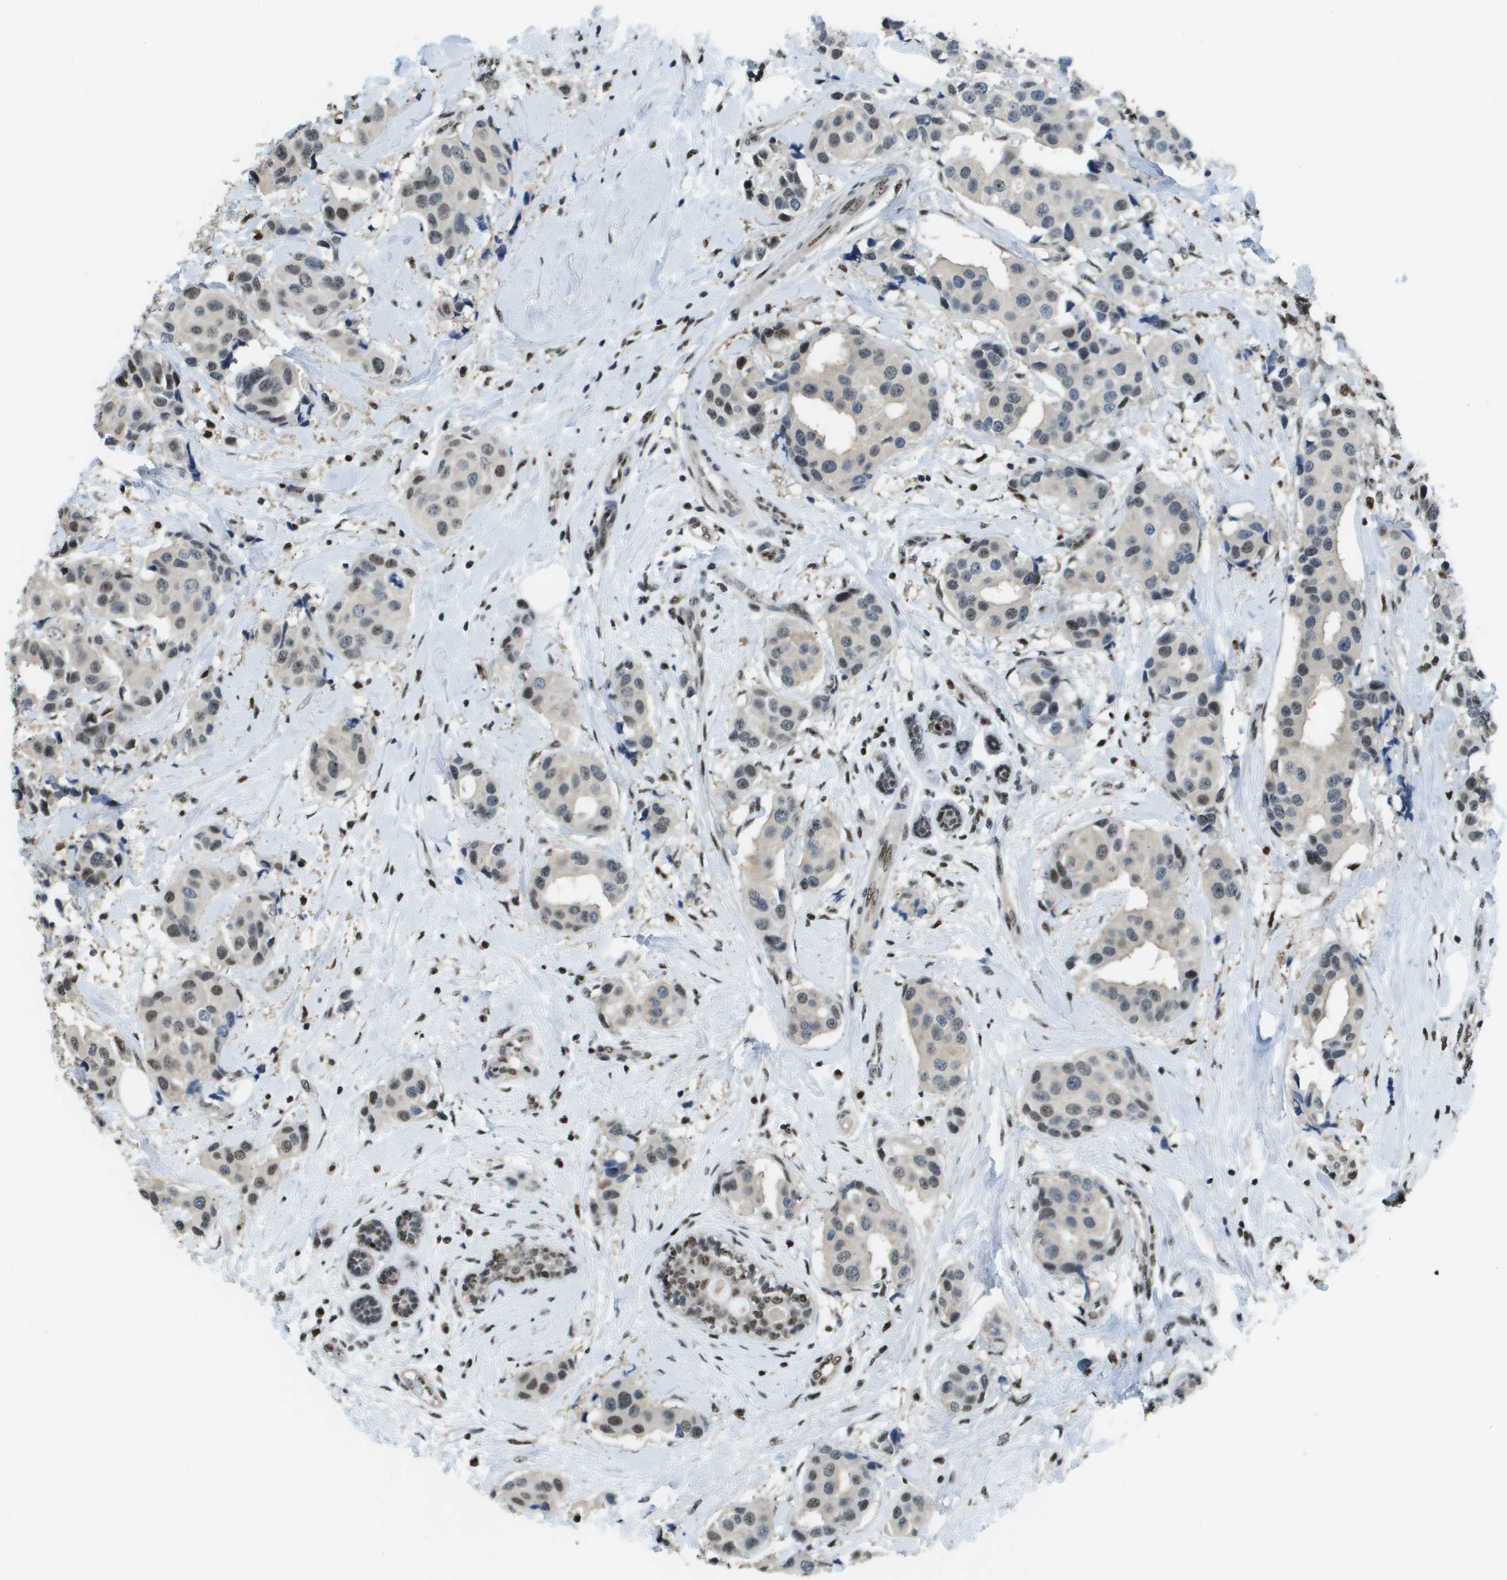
{"staining": {"intensity": "weak", "quantity": "<25%", "location": "nuclear"}, "tissue": "breast cancer", "cell_type": "Tumor cells", "image_type": "cancer", "snomed": [{"axis": "morphology", "description": "Normal tissue, NOS"}, {"axis": "morphology", "description": "Duct carcinoma"}, {"axis": "topography", "description": "Breast"}], "caption": "Image shows no protein expression in tumor cells of intraductal carcinoma (breast) tissue. The staining was performed using DAB to visualize the protein expression in brown, while the nuclei were stained in blue with hematoxylin (Magnification: 20x).", "gene": "SP100", "patient": {"sex": "female", "age": 39}}